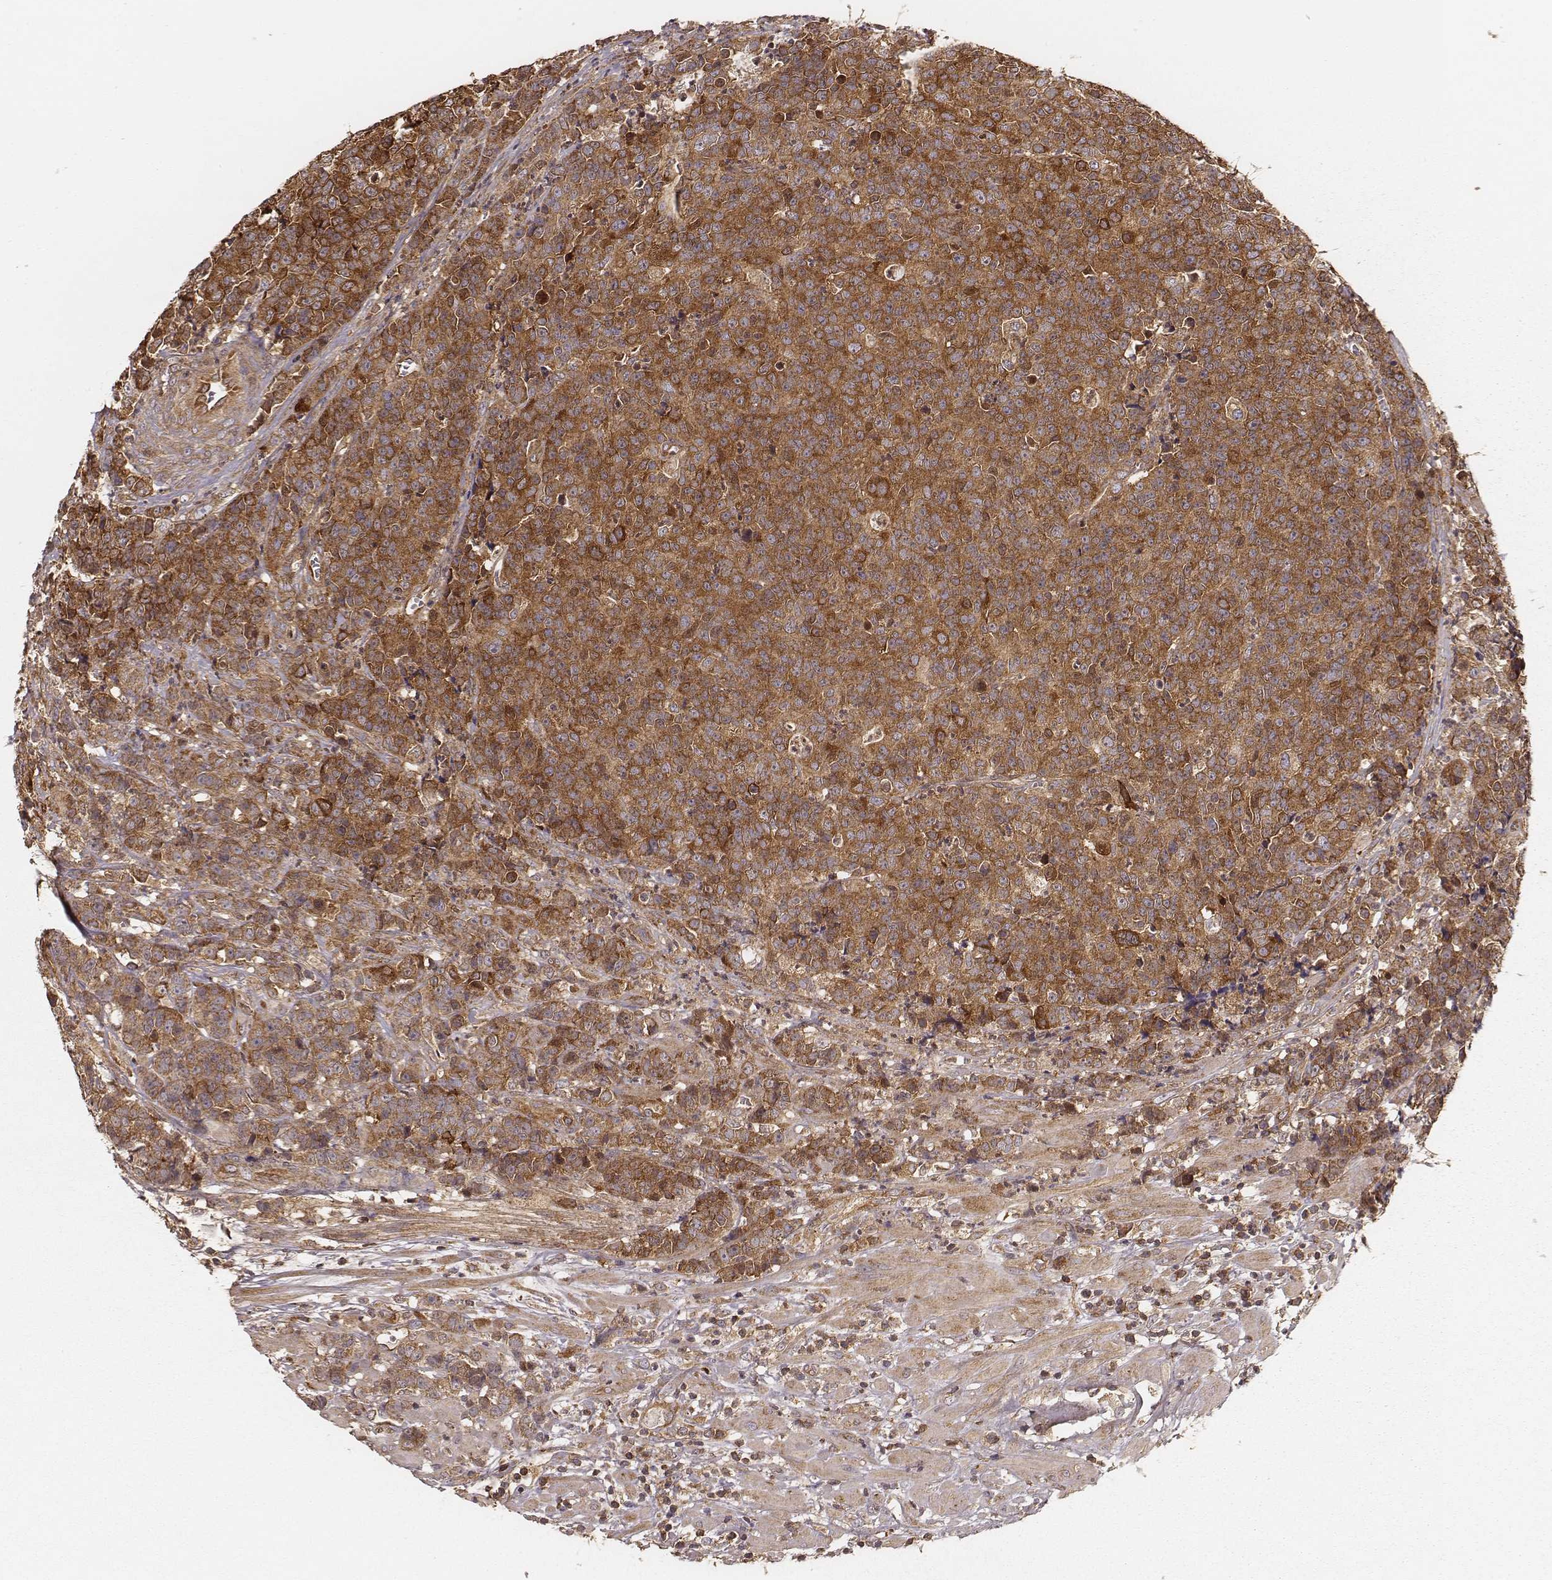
{"staining": {"intensity": "moderate", "quantity": ">75%", "location": "cytoplasmic/membranous"}, "tissue": "prostate cancer", "cell_type": "Tumor cells", "image_type": "cancer", "snomed": [{"axis": "morphology", "description": "Adenocarcinoma, NOS"}, {"axis": "topography", "description": "Prostate"}], "caption": "An image of prostate adenocarcinoma stained for a protein displays moderate cytoplasmic/membranous brown staining in tumor cells.", "gene": "CARS1", "patient": {"sex": "male", "age": 67}}